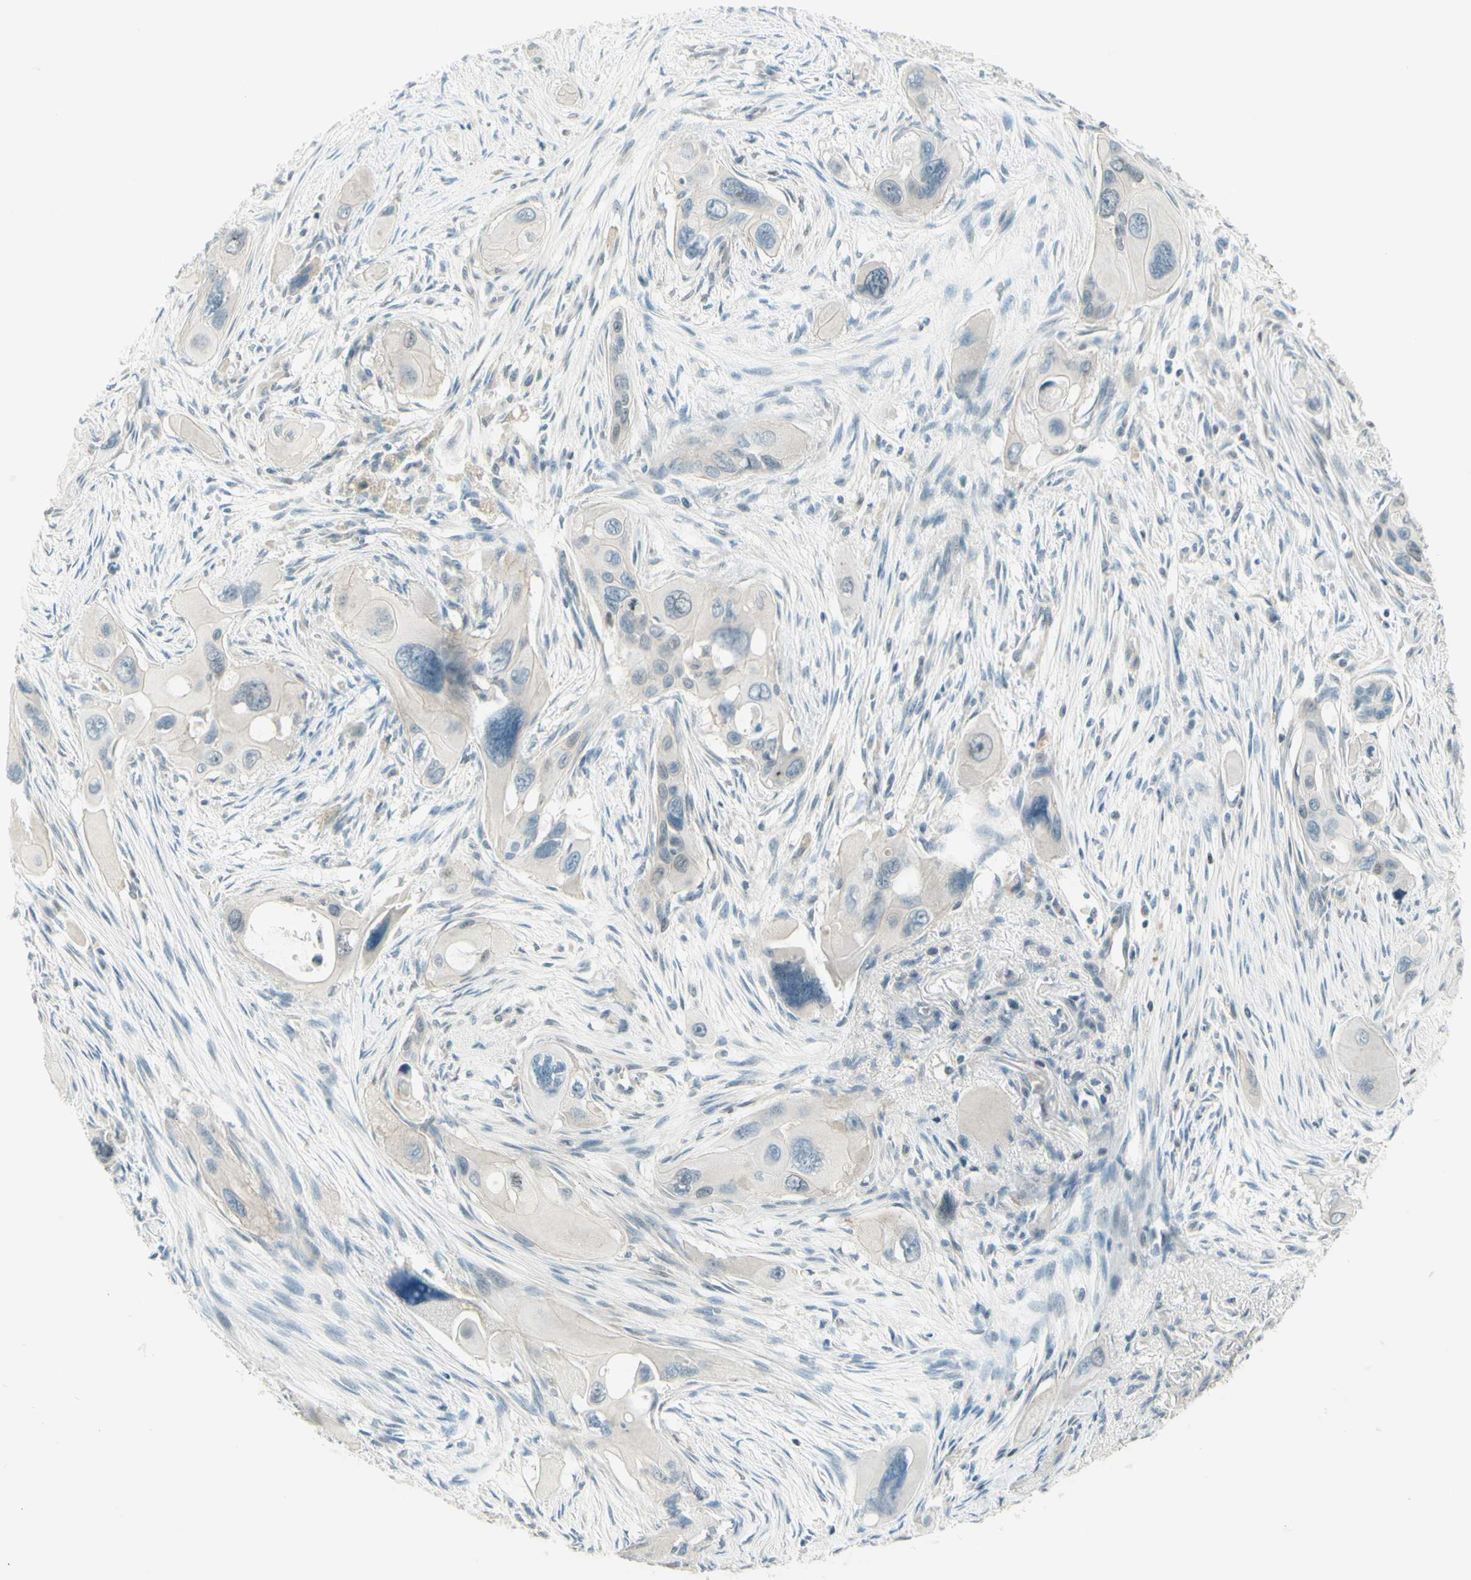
{"staining": {"intensity": "negative", "quantity": "none", "location": "none"}, "tissue": "pancreatic cancer", "cell_type": "Tumor cells", "image_type": "cancer", "snomed": [{"axis": "morphology", "description": "Adenocarcinoma, NOS"}, {"axis": "topography", "description": "Pancreas"}], "caption": "The image shows no staining of tumor cells in pancreatic cancer.", "gene": "JPH1", "patient": {"sex": "male", "age": 73}}